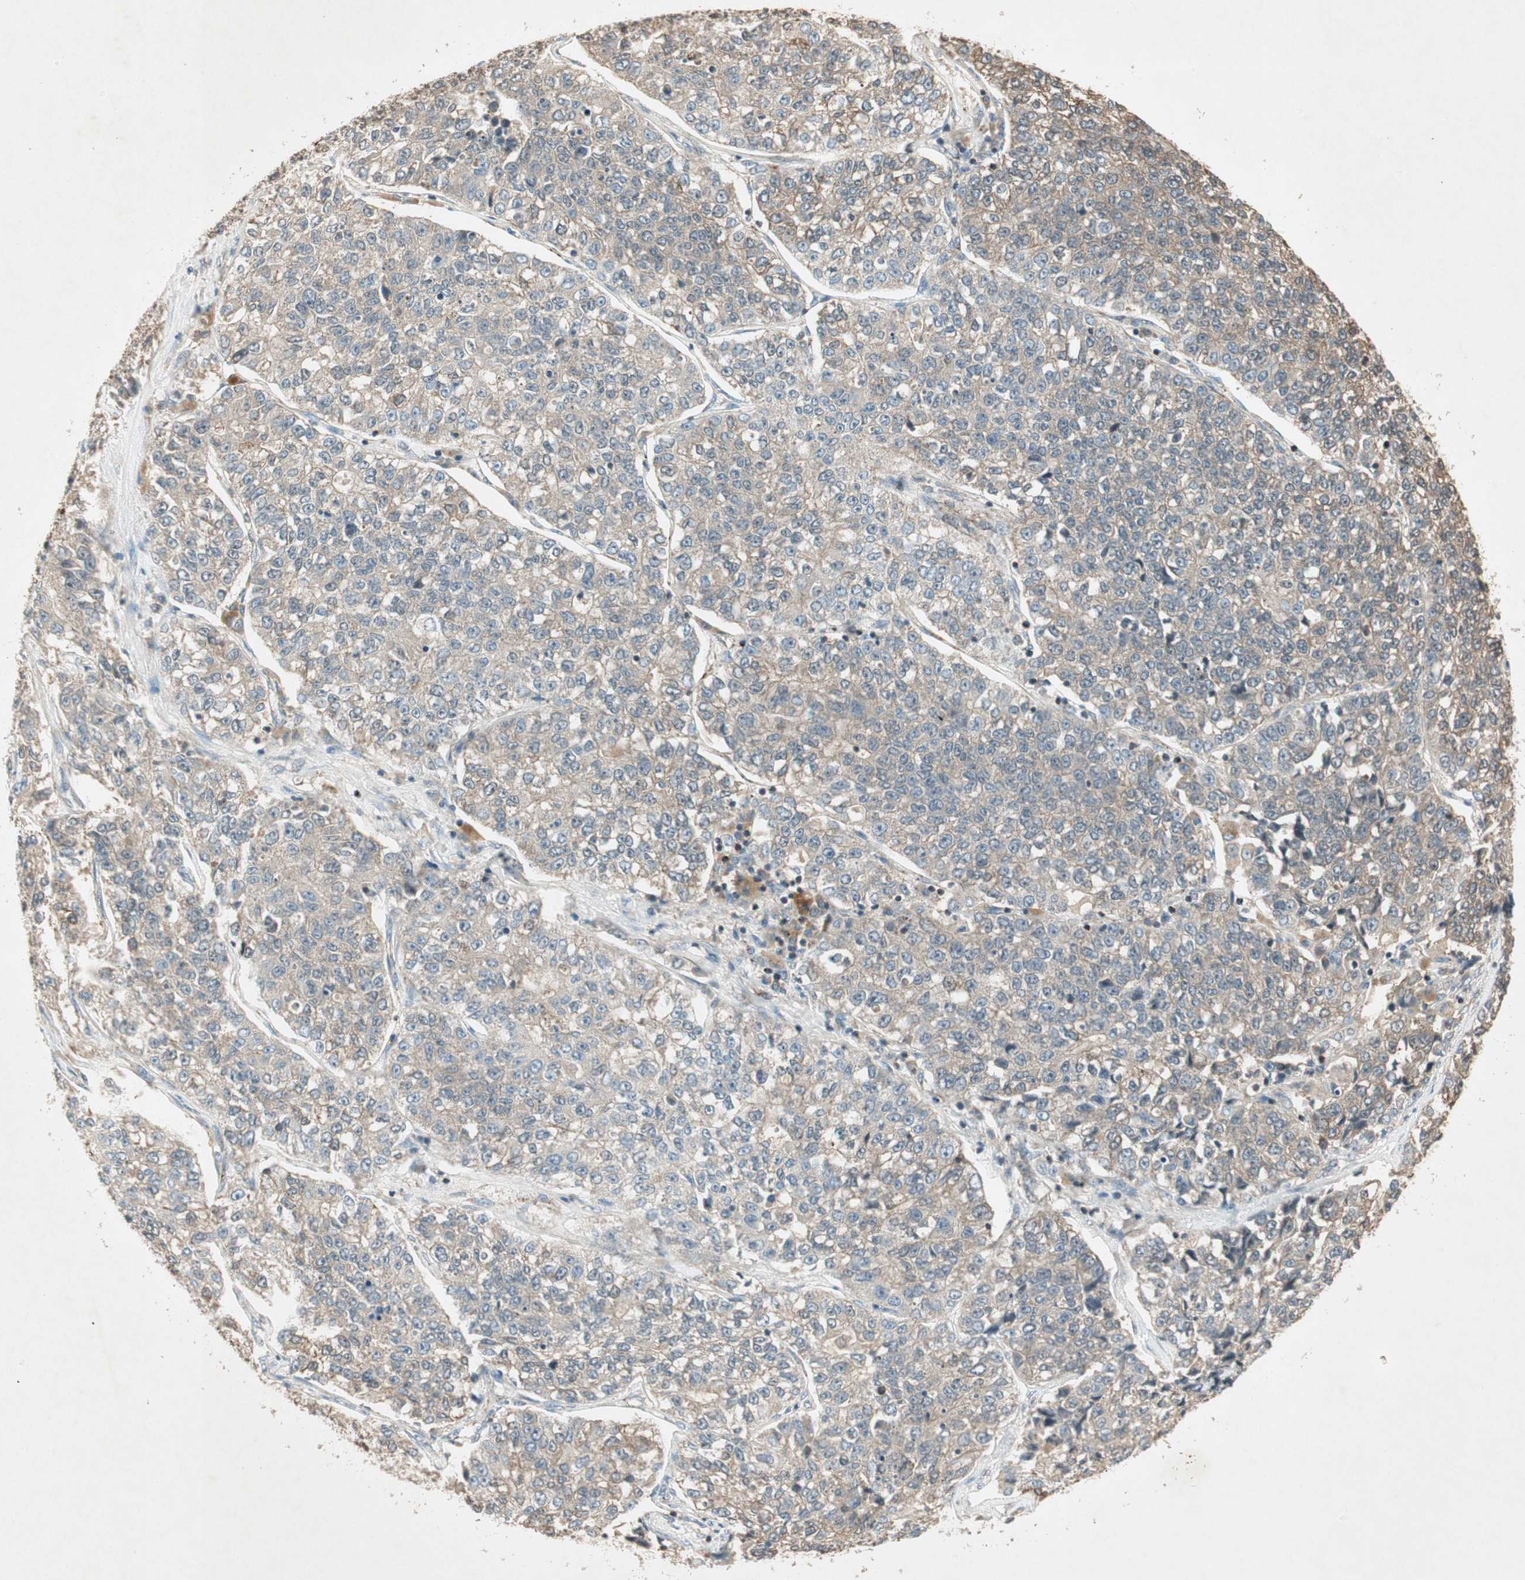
{"staining": {"intensity": "weak", "quantity": ">75%", "location": "cytoplasmic/membranous"}, "tissue": "lung cancer", "cell_type": "Tumor cells", "image_type": "cancer", "snomed": [{"axis": "morphology", "description": "Adenocarcinoma, NOS"}, {"axis": "topography", "description": "Lung"}], "caption": "A histopathology image showing weak cytoplasmic/membranous expression in about >75% of tumor cells in lung adenocarcinoma, as visualized by brown immunohistochemical staining.", "gene": "USP2", "patient": {"sex": "male", "age": 49}}